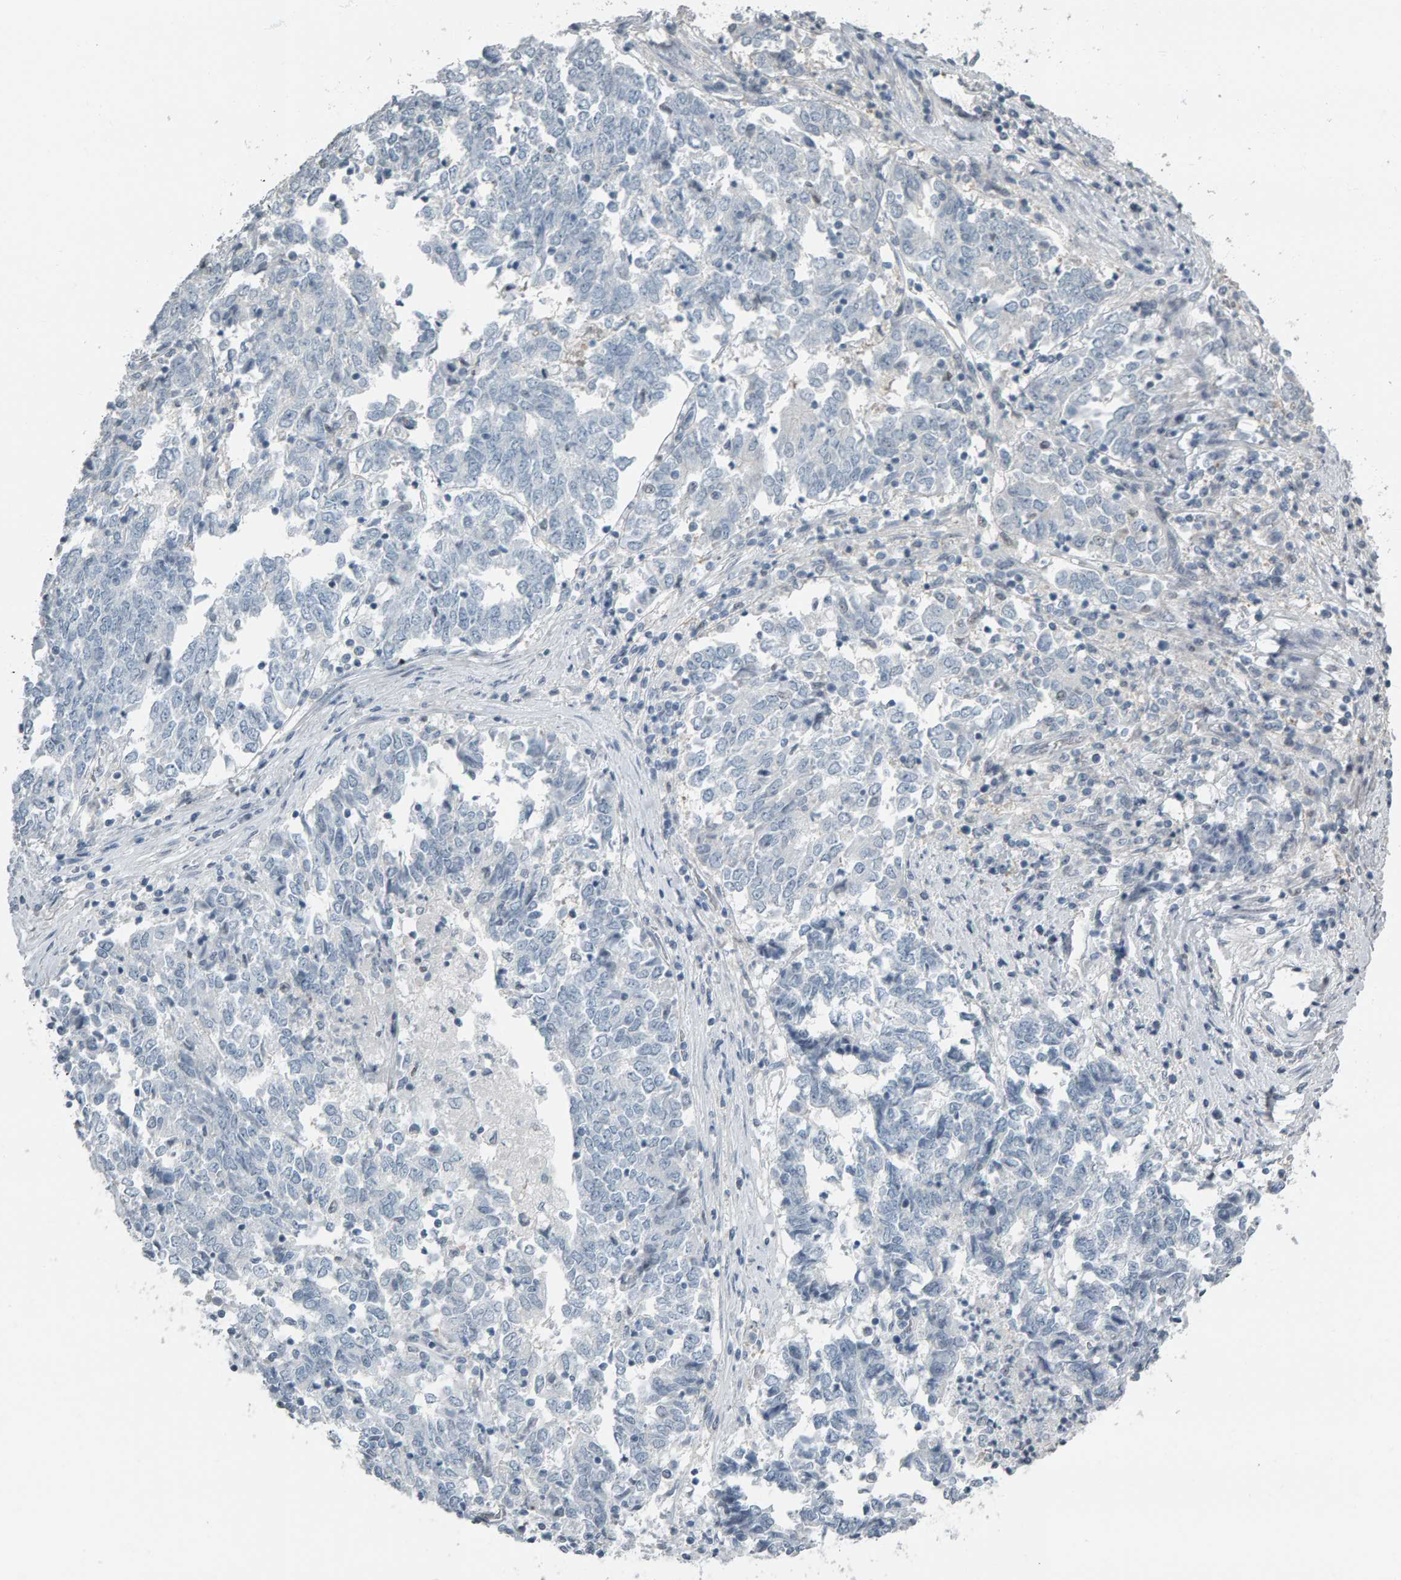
{"staining": {"intensity": "negative", "quantity": "none", "location": "none"}, "tissue": "endometrial cancer", "cell_type": "Tumor cells", "image_type": "cancer", "snomed": [{"axis": "morphology", "description": "Adenocarcinoma, NOS"}, {"axis": "topography", "description": "Endometrium"}], "caption": "Tumor cells show no significant staining in endometrial cancer.", "gene": "PYY", "patient": {"sex": "female", "age": 80}}